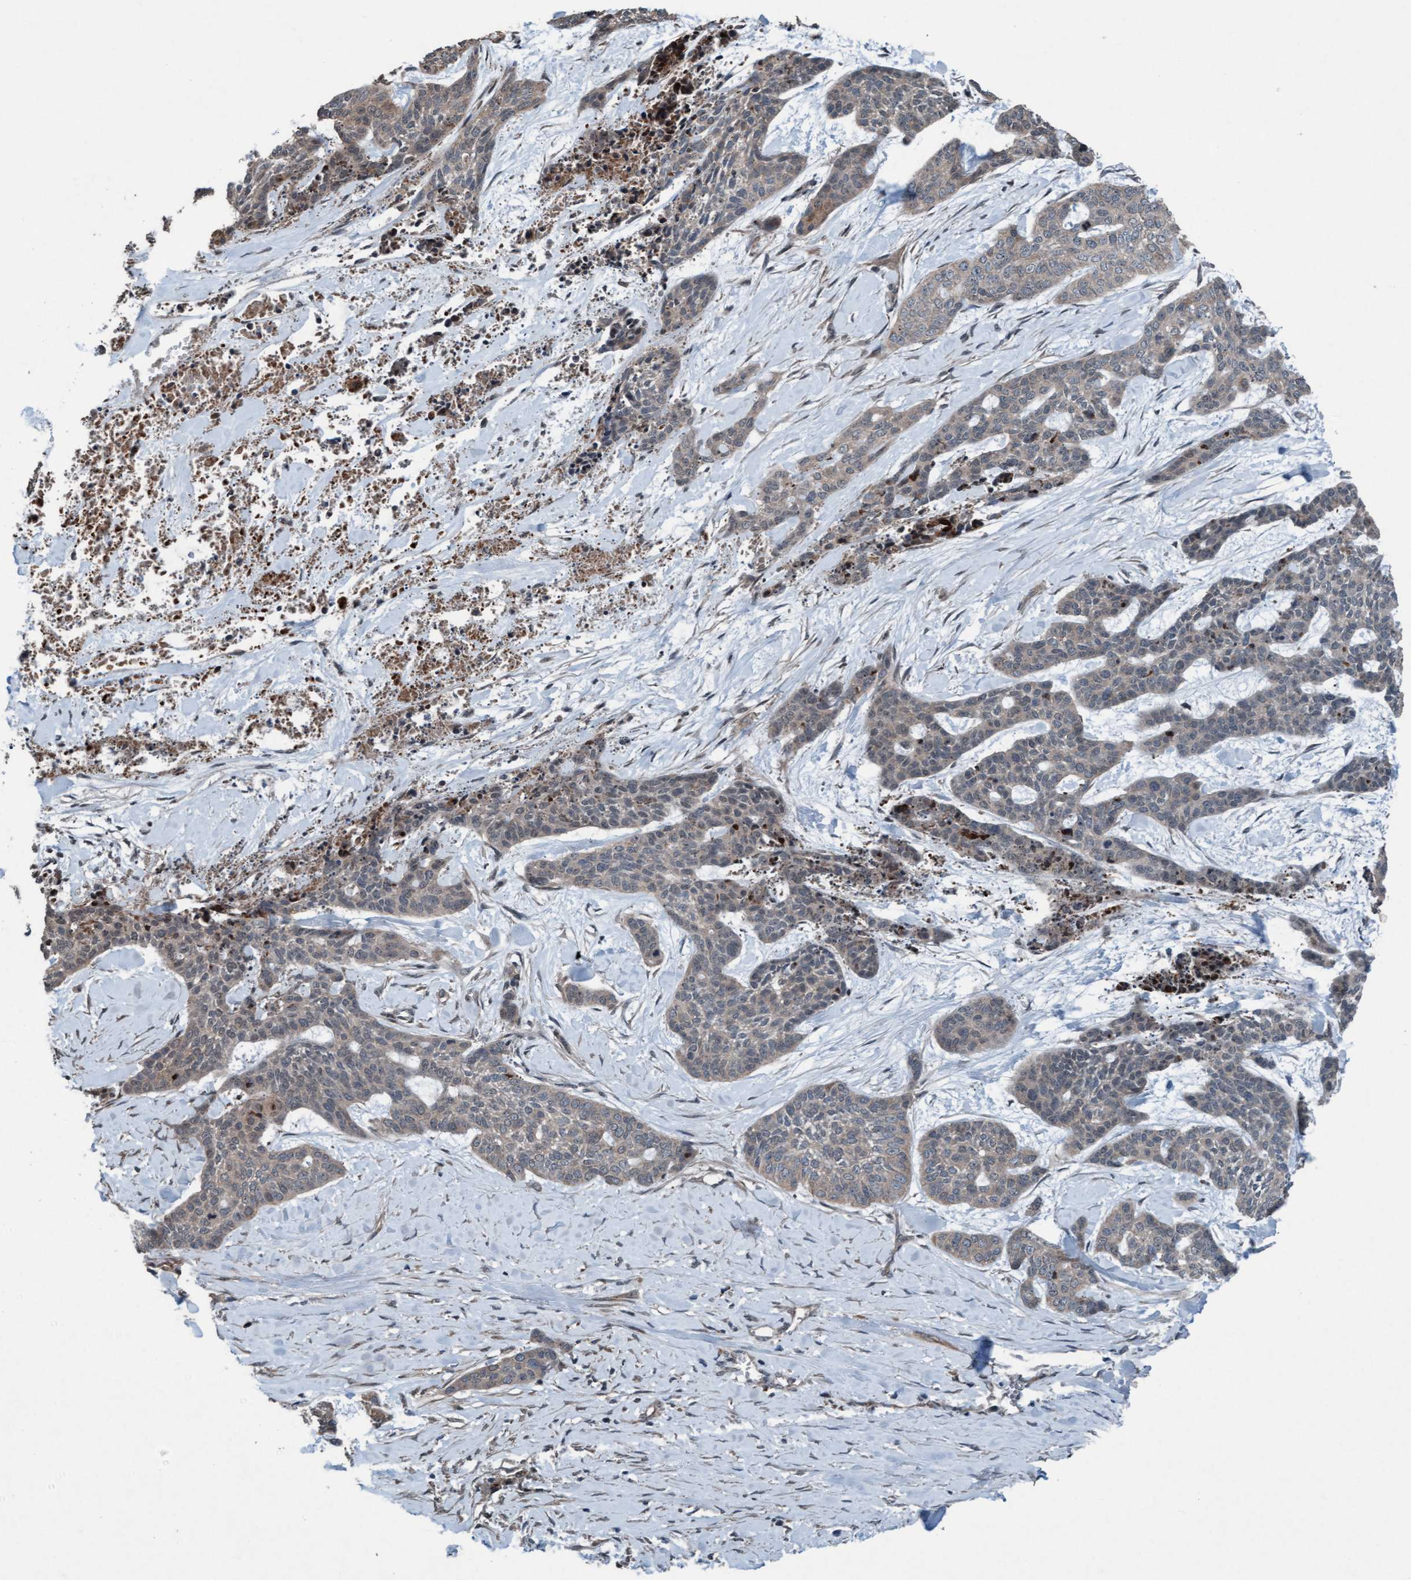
{"staining": {"intensity": "weak", "quantity": "25%-75%", "location": "cytoplasmic/membranous"}, "tissue": "skin cancer", "cell_type": "Tumor cells", "image_type": "cancer", "snomed": [{"axis": "morphology", "description": "Basal cell carcinoma"}, {"axis": "topography", "description": "Skin"}], "caption": "Skin cancer (basal cell carcinoma) was stained to show a protein in brown. There is low levels of weak cytoplasmic/membranous positivity in approximately 25%-75% of tumor cells.", "gene": "PLXNB2", "patient": {"sex": "female", "age": 64}}